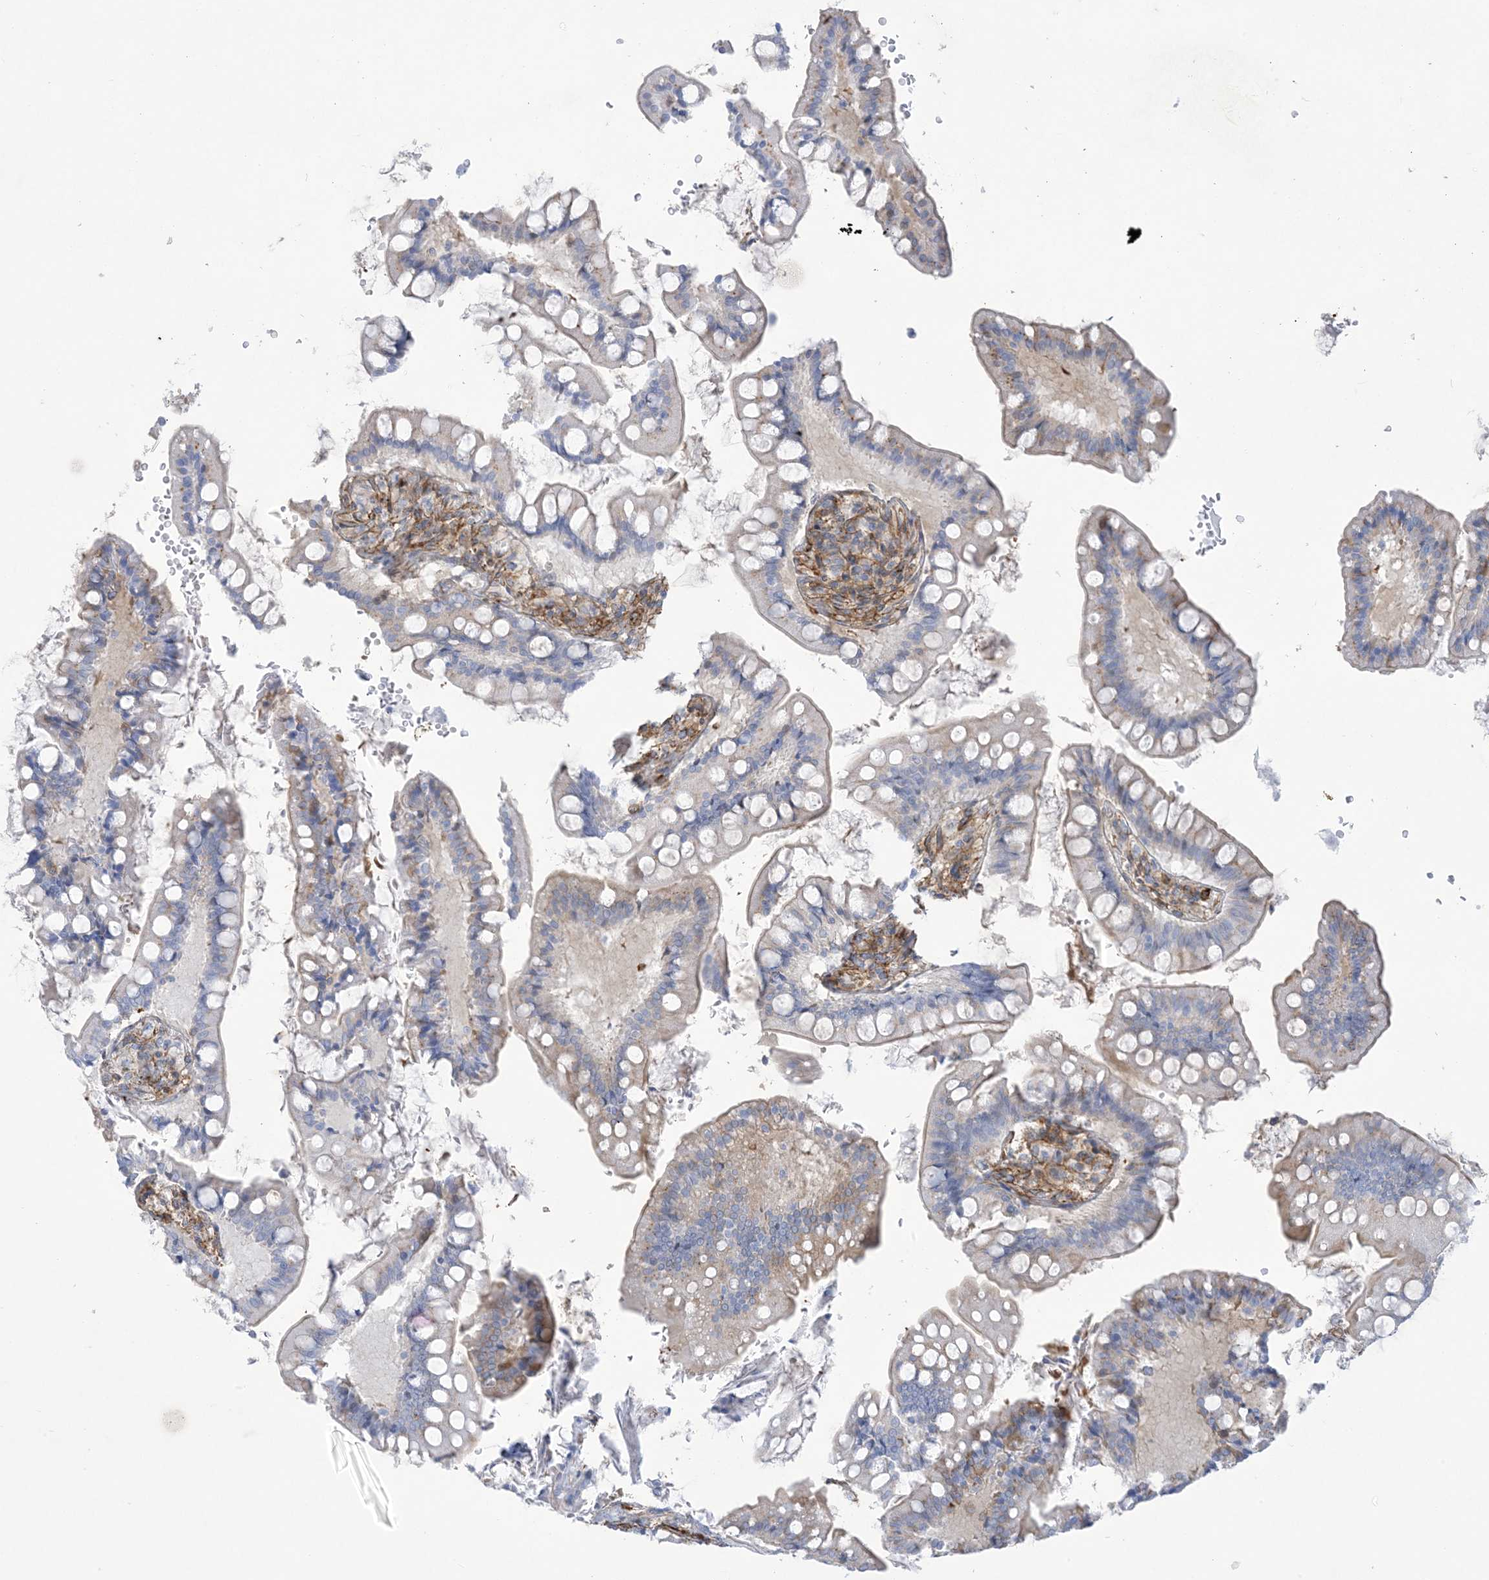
{"staining": {"intensity": "negative", "quantity": "none", "location": "none"}, "tissue": "small intestine", "cell_type": "Glandular cells", "image_type": "normal", "snomed": [{"axis": "morphology", "description": "Normal tissue, NOS"}, {"axis": "topography", "description": "Small intestine"}], "caption": "Immunohistochemistry histopathology image of normal human small intestine stained for a protein (brown), which exhibits no expression in glandular cells.", "gene": "B3GNT7", "patient": {"sex": "male", "age": 7}}